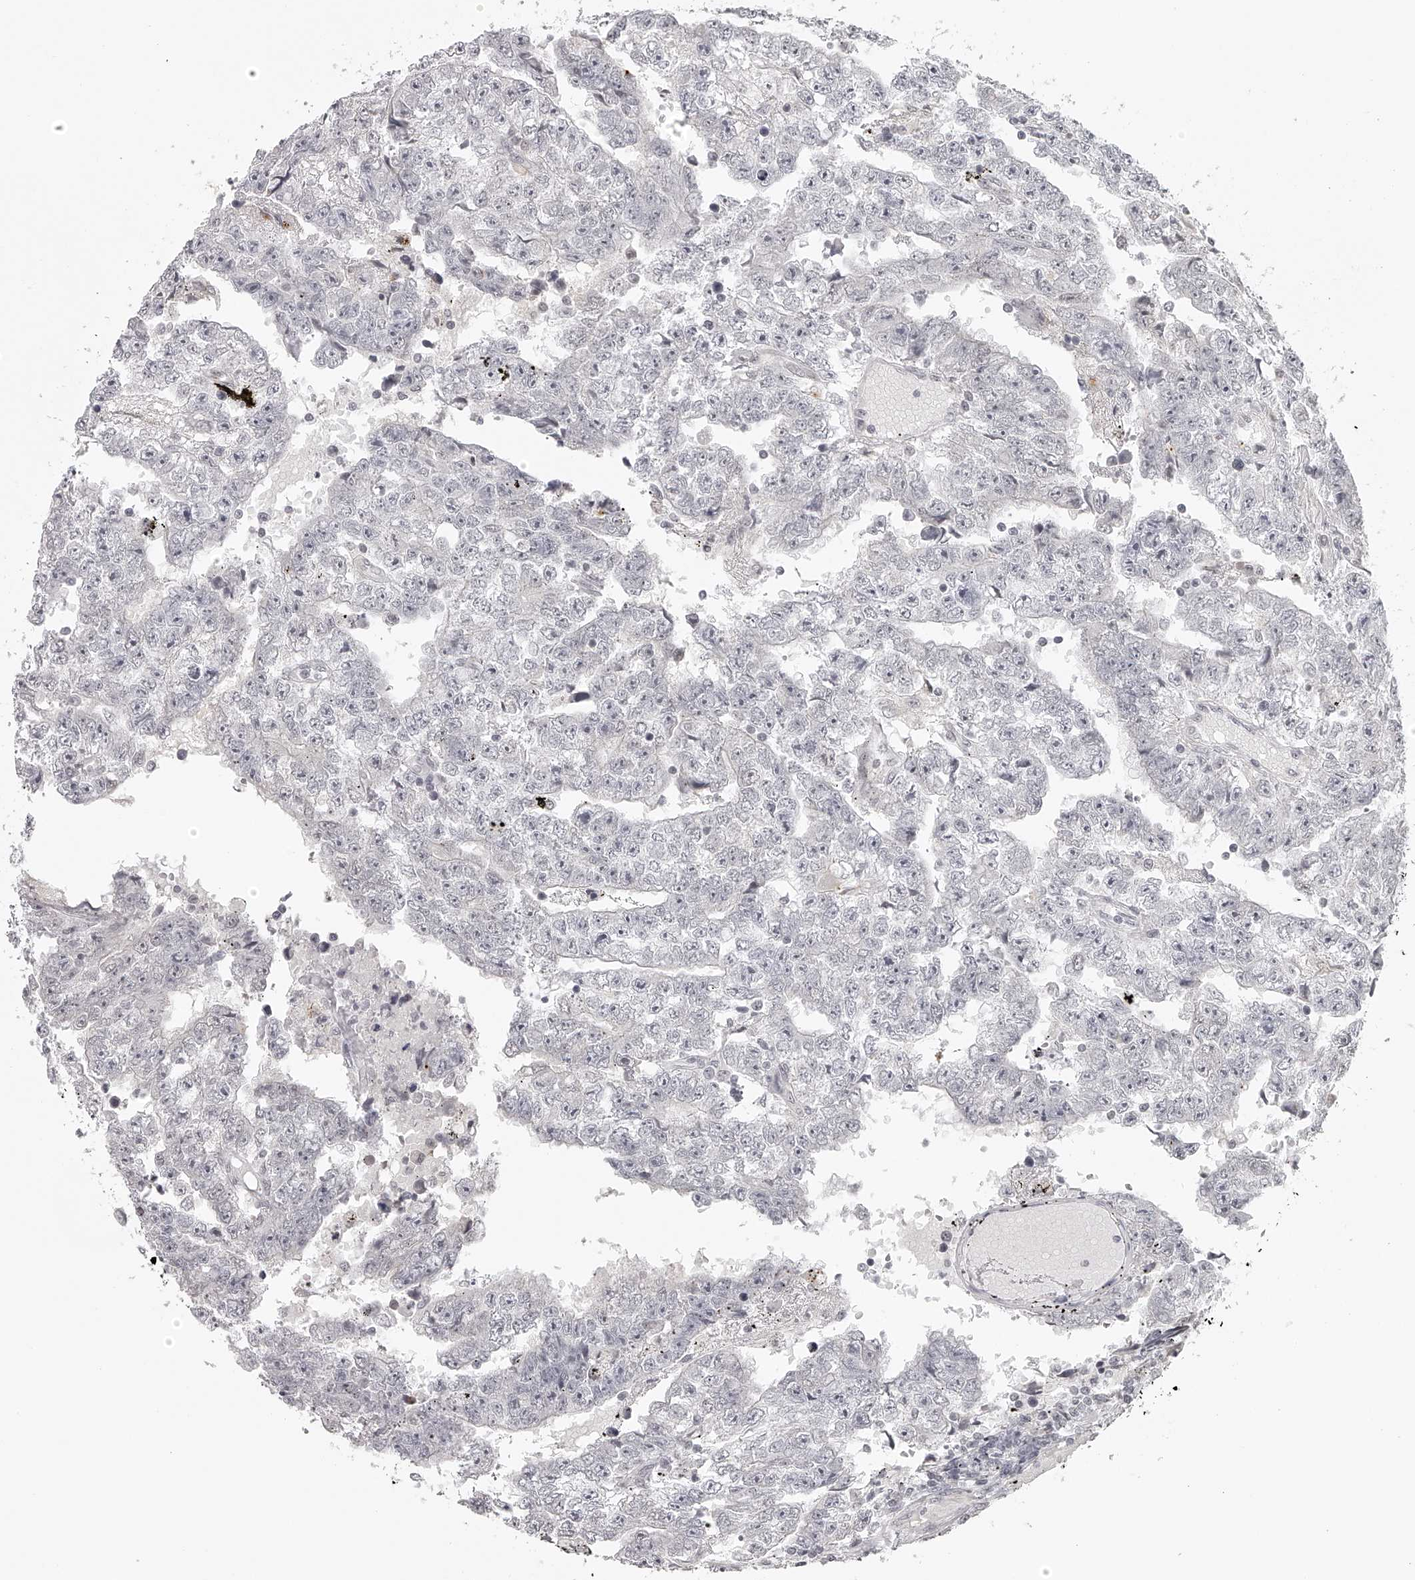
{"staining": {"intensity": "negative", "quantity": "none", "location": "none"}, "tissue": "testis cancer", "cell_type": "Tumor cells", "image_type": "cancer", "snomed": [{"axis": "morphology", "description": "Carcinoma, Embryonal, NOS"}, {"axis": "topography", "description": "Testis"}], "caption": "Immunohistochemistry (IHC) histopathology image of human embryonal carcinoma (testis) stained for a protein (brown), which shows no positivity in tumor cells.", "gene": "RNF220", "patient": {"sex": "male", "age": 25}}